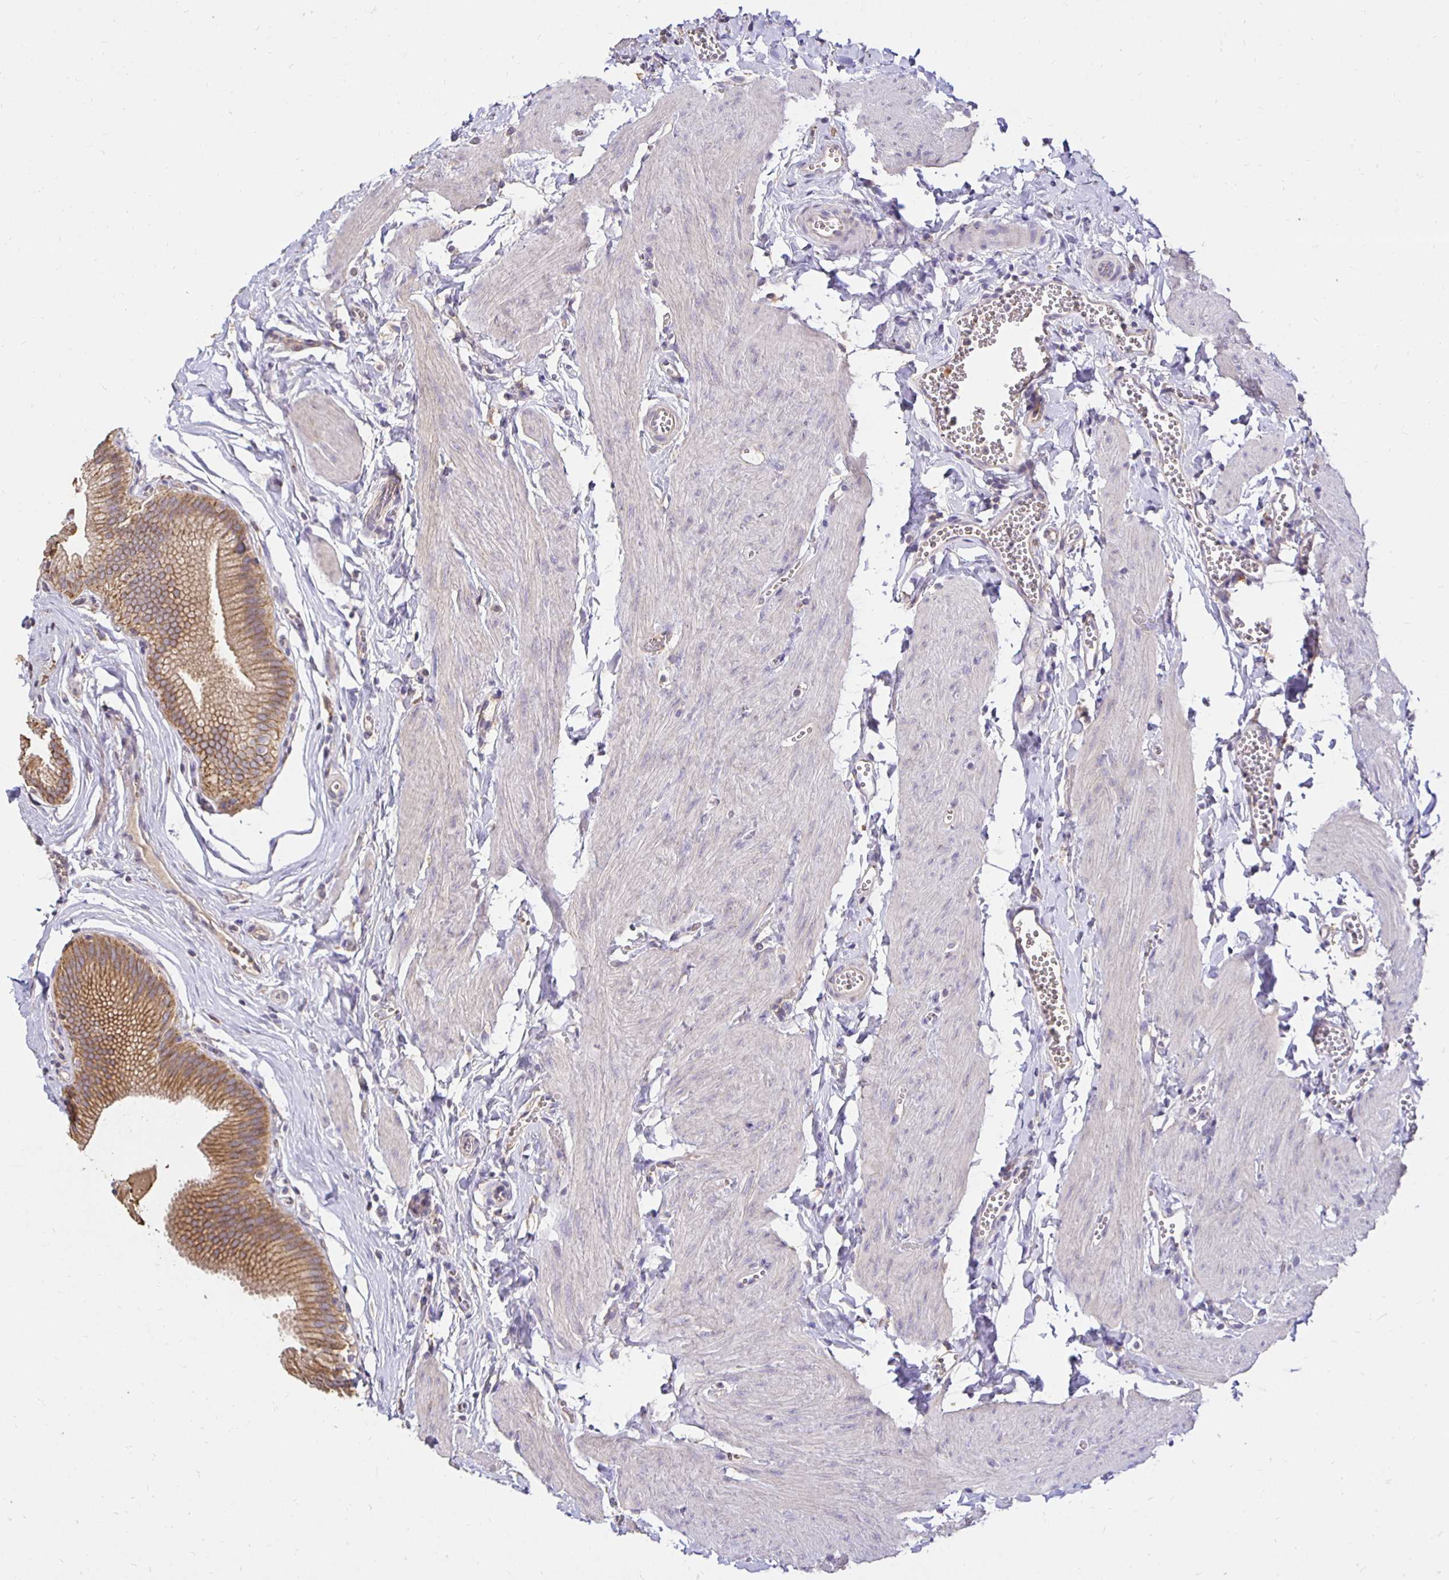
{"staining": {"intensity": "moderate", "quantity": ">75%", "location": "cytoplasmic/membranous"}, "tissue": "gallbladder", "cell_type": "Glandular cells", "image_type": "normal", "snomed": [{"axis": "morphology", "description": "Normal tissue, NOS"}, {"axis": "topography", "description": "Gallbladder"}, {"axis": "topography", "description": "Peripheral nerve tissue"}], "caption": "Immunohistochemistry of normal human gallbladder demonstrates medium levels of moderate cytoplasmic/membranous expression in approximately >75% of glandular cells. Nuclei are stained in blue.", "gene": "PNPLA3", "patient": {"sex": "male", "age": 17}}